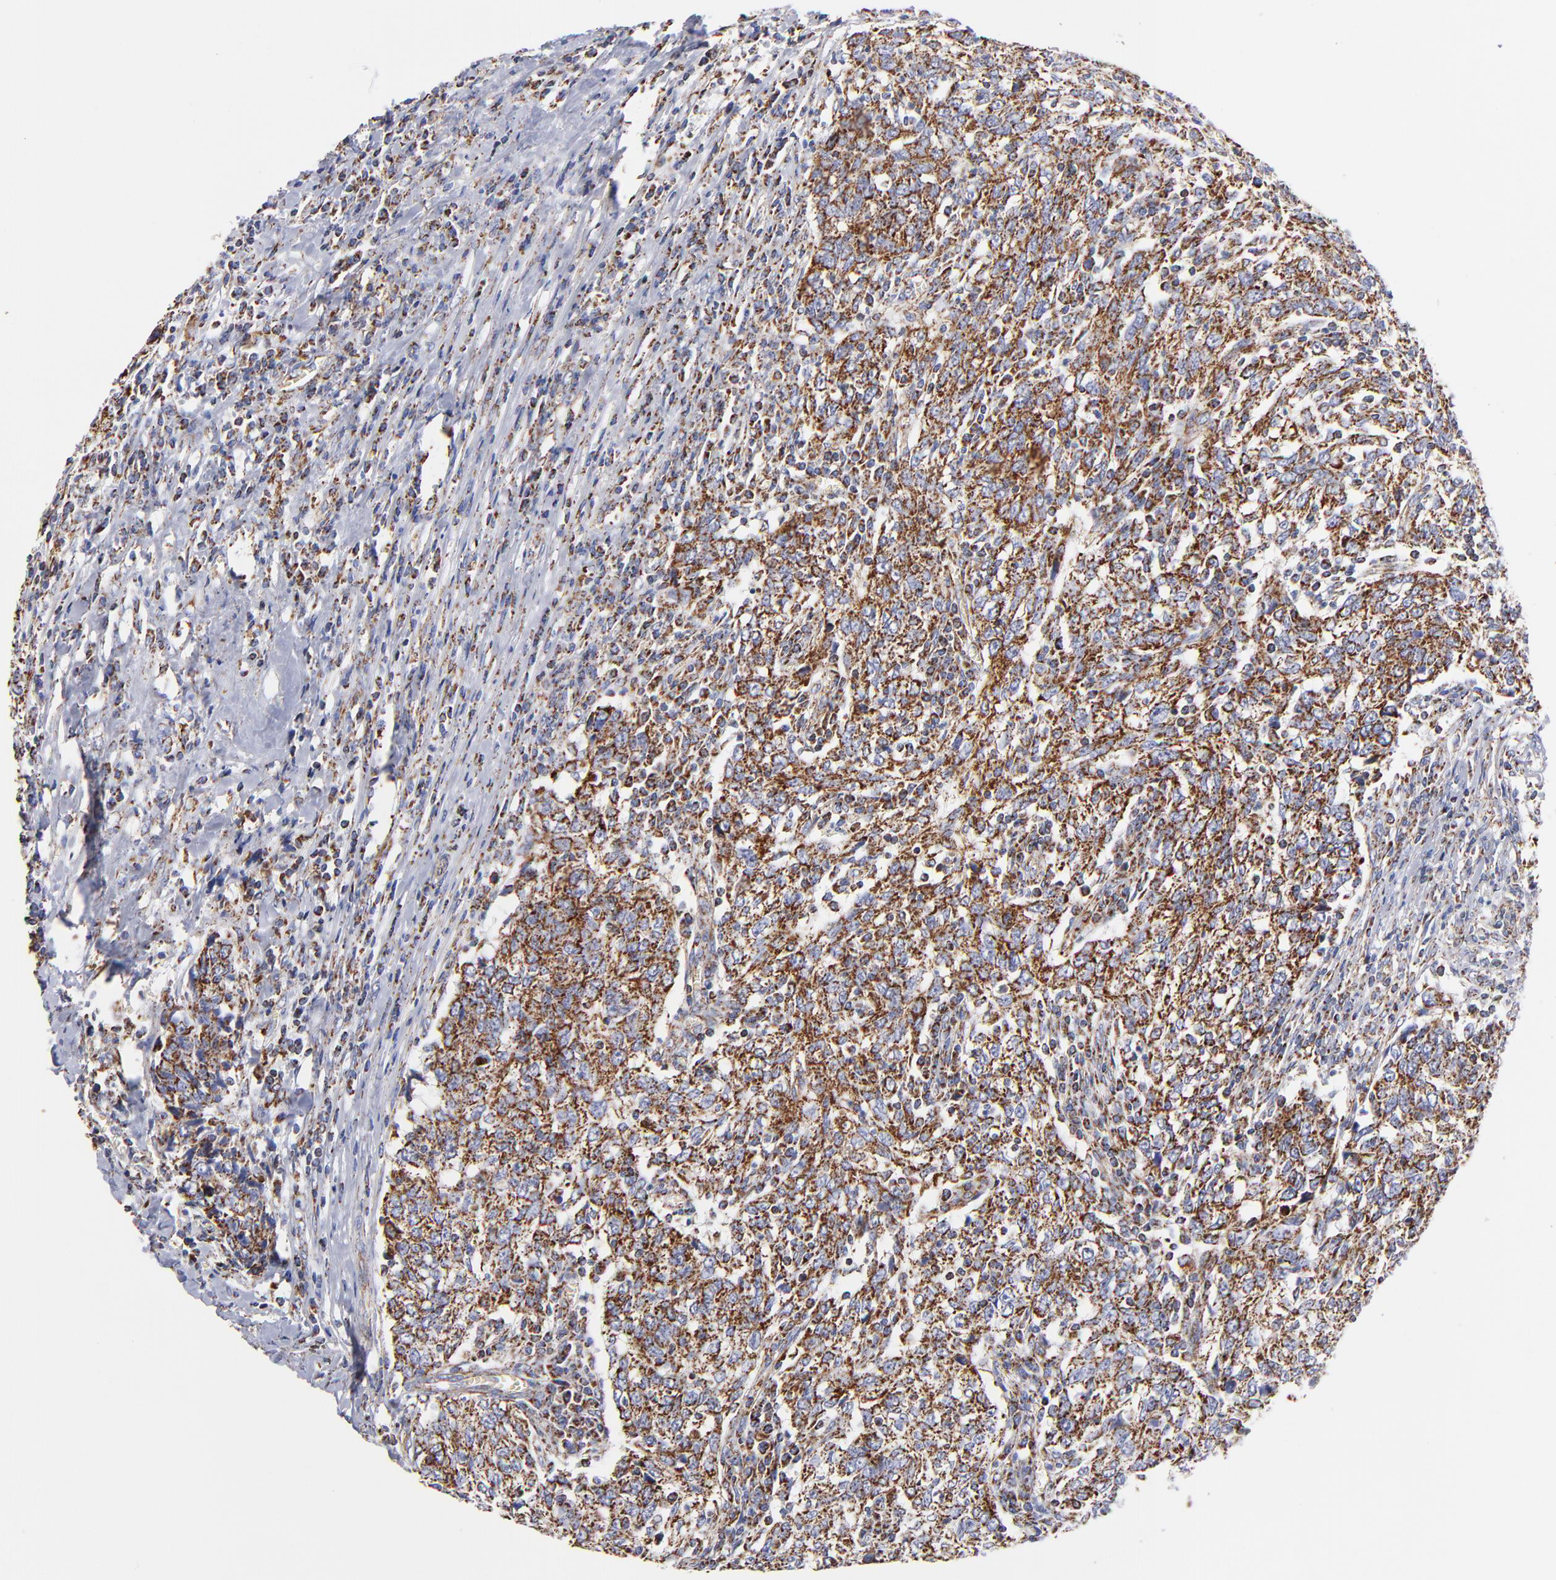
{"staining": {"intensity": "strong", "quantity": ">75%", "location": "cytoplasmic/membranous"}, "tissue": "breast cancer", "cell_type": "Tumor cells", "image_type": "cancer", "snomed": [{"axis": "morphology", "description": "Duct carcinoma"}, {"axis": "topography", "description": "Breast"}], "caption": "Approximately >75% of tumor cells in infiltrating ductal carcinoma (breast) display strong cytoplasmic/membranous protein positivity as visualized by brown immunohistochemical staining.", "gene": "PHB1", "patient": {"sex": "female", "age": 50}}